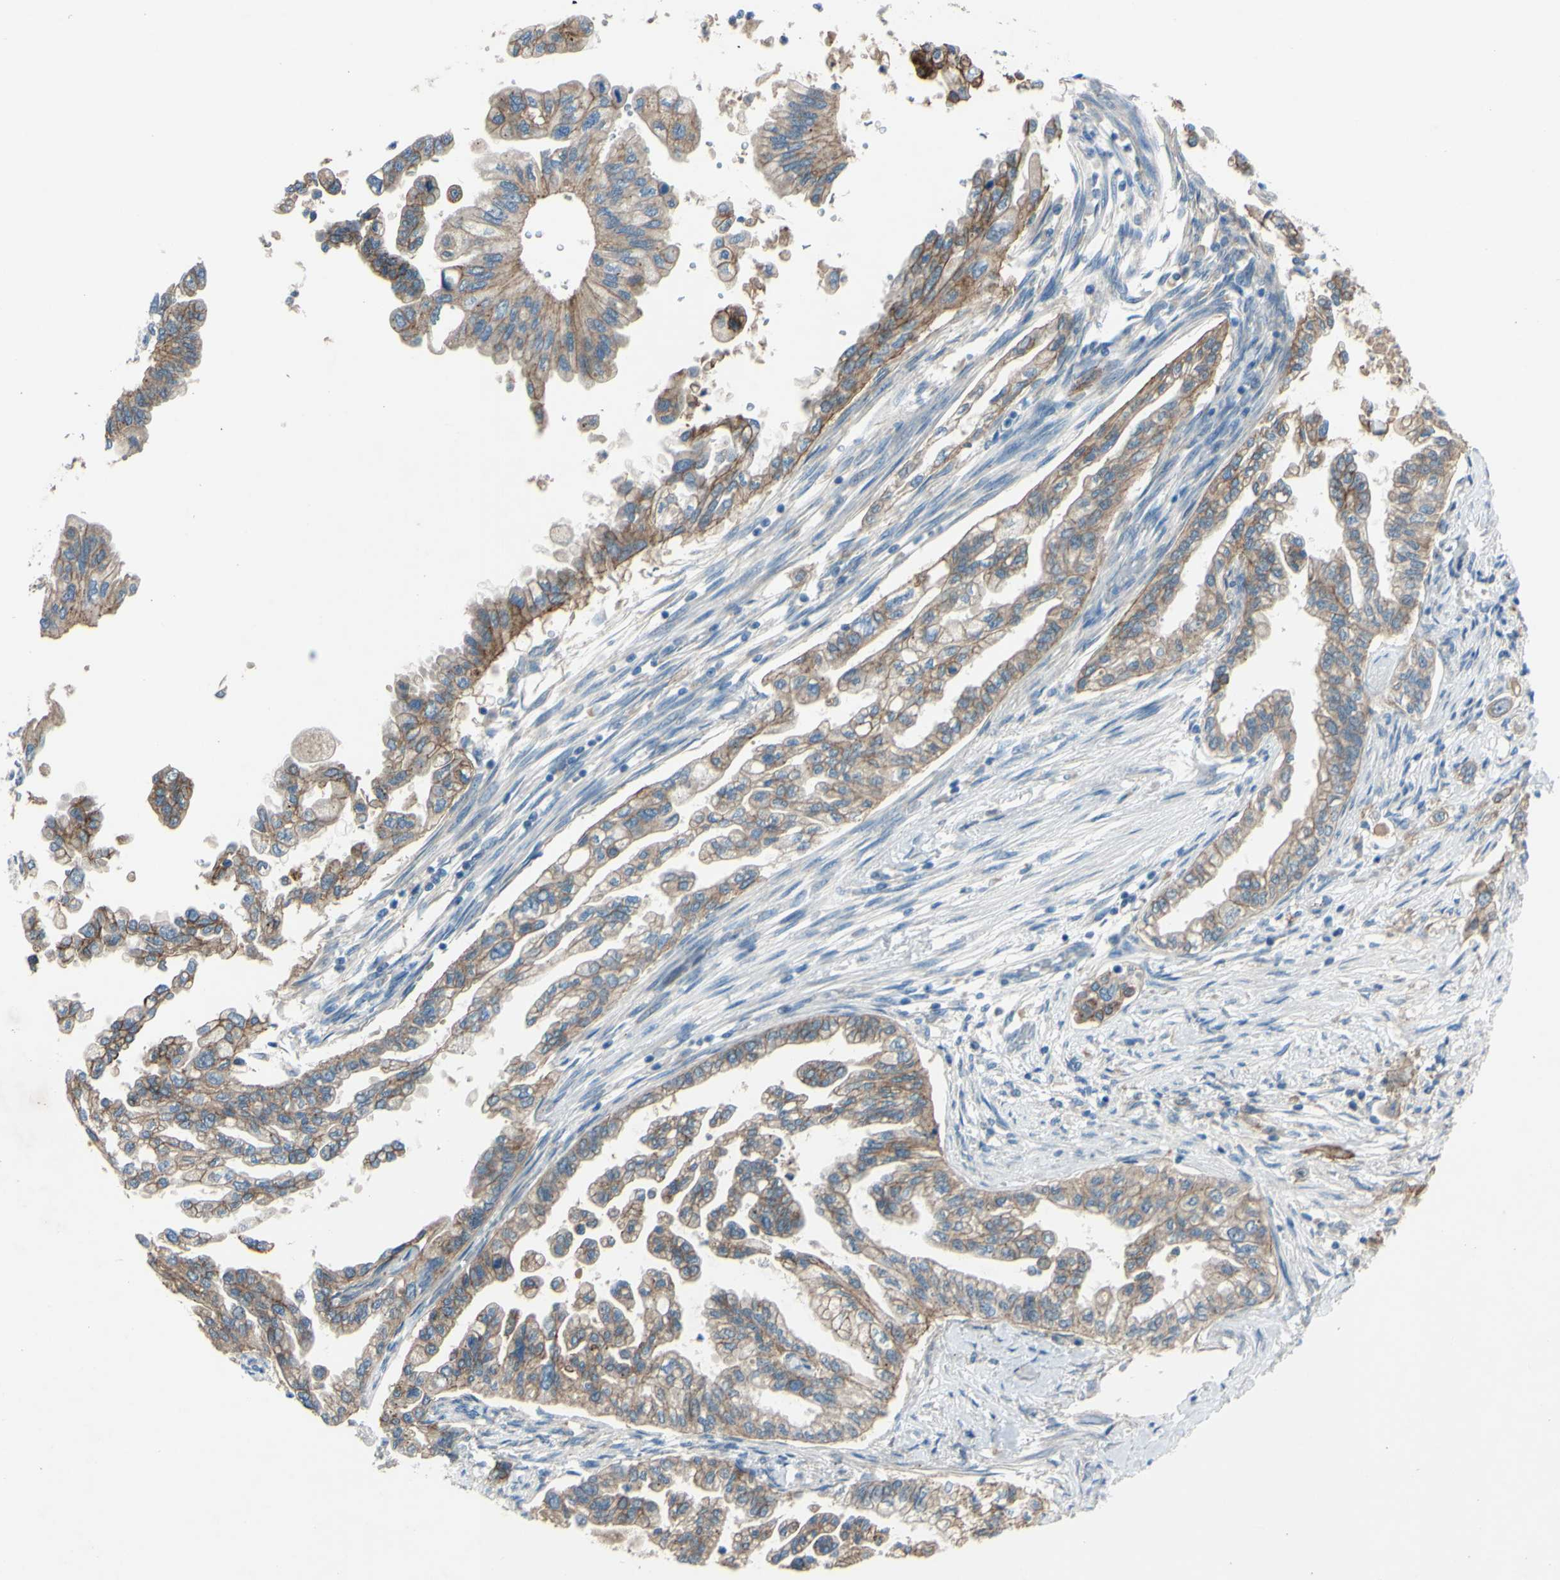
{"staining": {"intensity": "moderate", "quantity": ">75%", "location": "cytoplasmic/membranous"}, "tissue": "pancreatic cancer", "cell_type": "Tumor cells", "image_type": "cancer", "snomed": [{"axis": "morphology", "description": "Normal tissue, NOS"}, {"axis": "topography", "description": "Pancreas"}], "caption": "IHC of human pancreatic cancer shows medium levels of moderate cytoplasmic/membranous positivity in approximately >75% of tumor cells.", "gene": "CDCP1", "patient": {"sex": "male", "age": 42}}